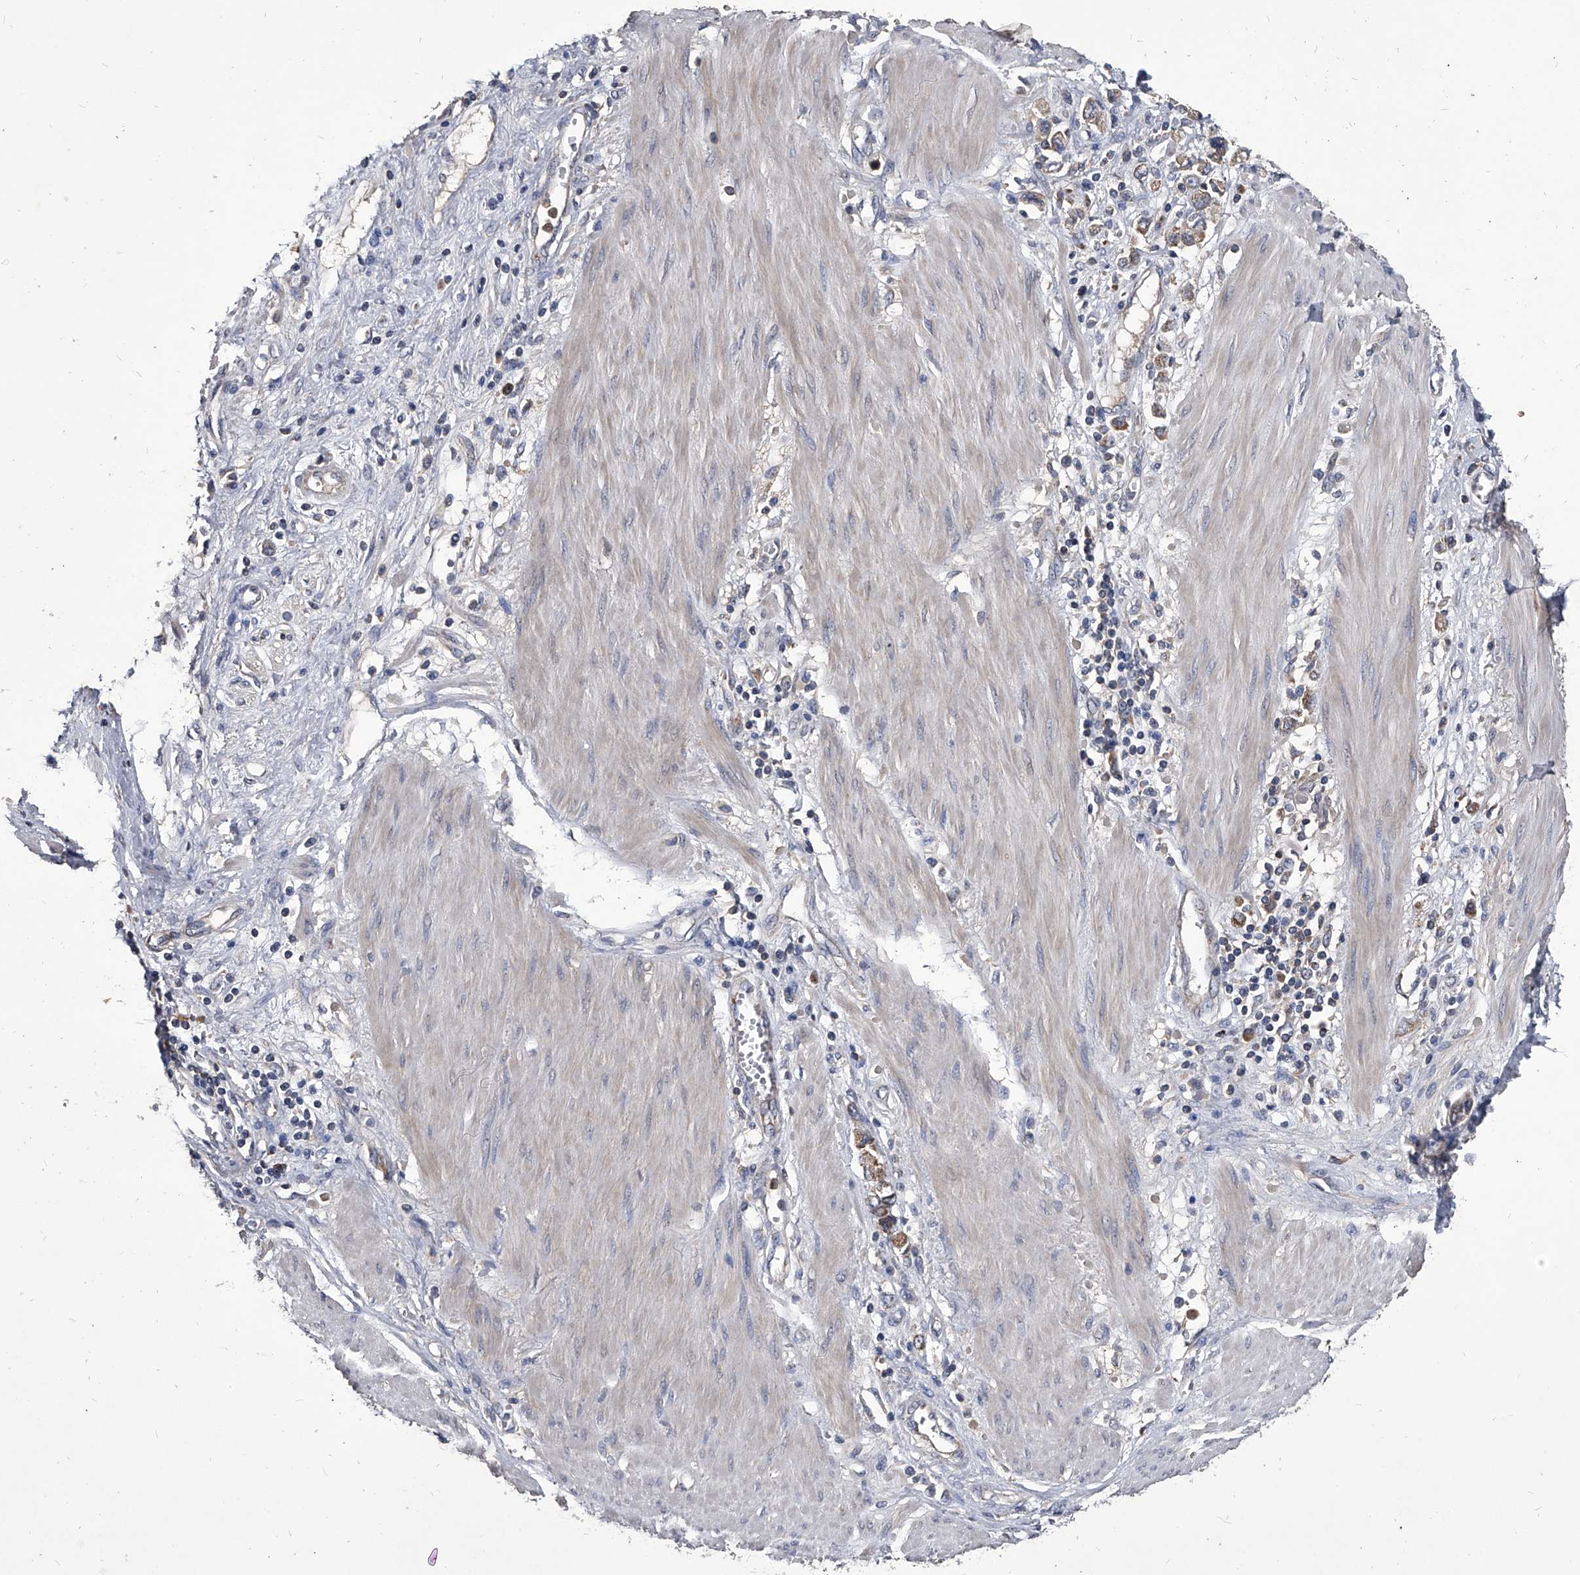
{"staining": {"intensity": "weak", "quantity": ">75%", "location": "cytoplasmic/membranous"}, "tissue": "stomach cancer", "cell_type": "Tumor cells", "image_type": "cancer", "snomed": [{"axis": "morphology", "description": "Adenocarcinoma, NOS"}, {"axis": "topography", "description": "Stomach"}], "caption": "The histopathology image shows a brown stain indicating the presence of a protein in the cytoplasmic/membranous of tumor cells in stomach cancer. The protein is shown in brown color, while the nuclei are stained blue.", "gene": "NRP1", "patient": {"sex": "female", "age": 76}}